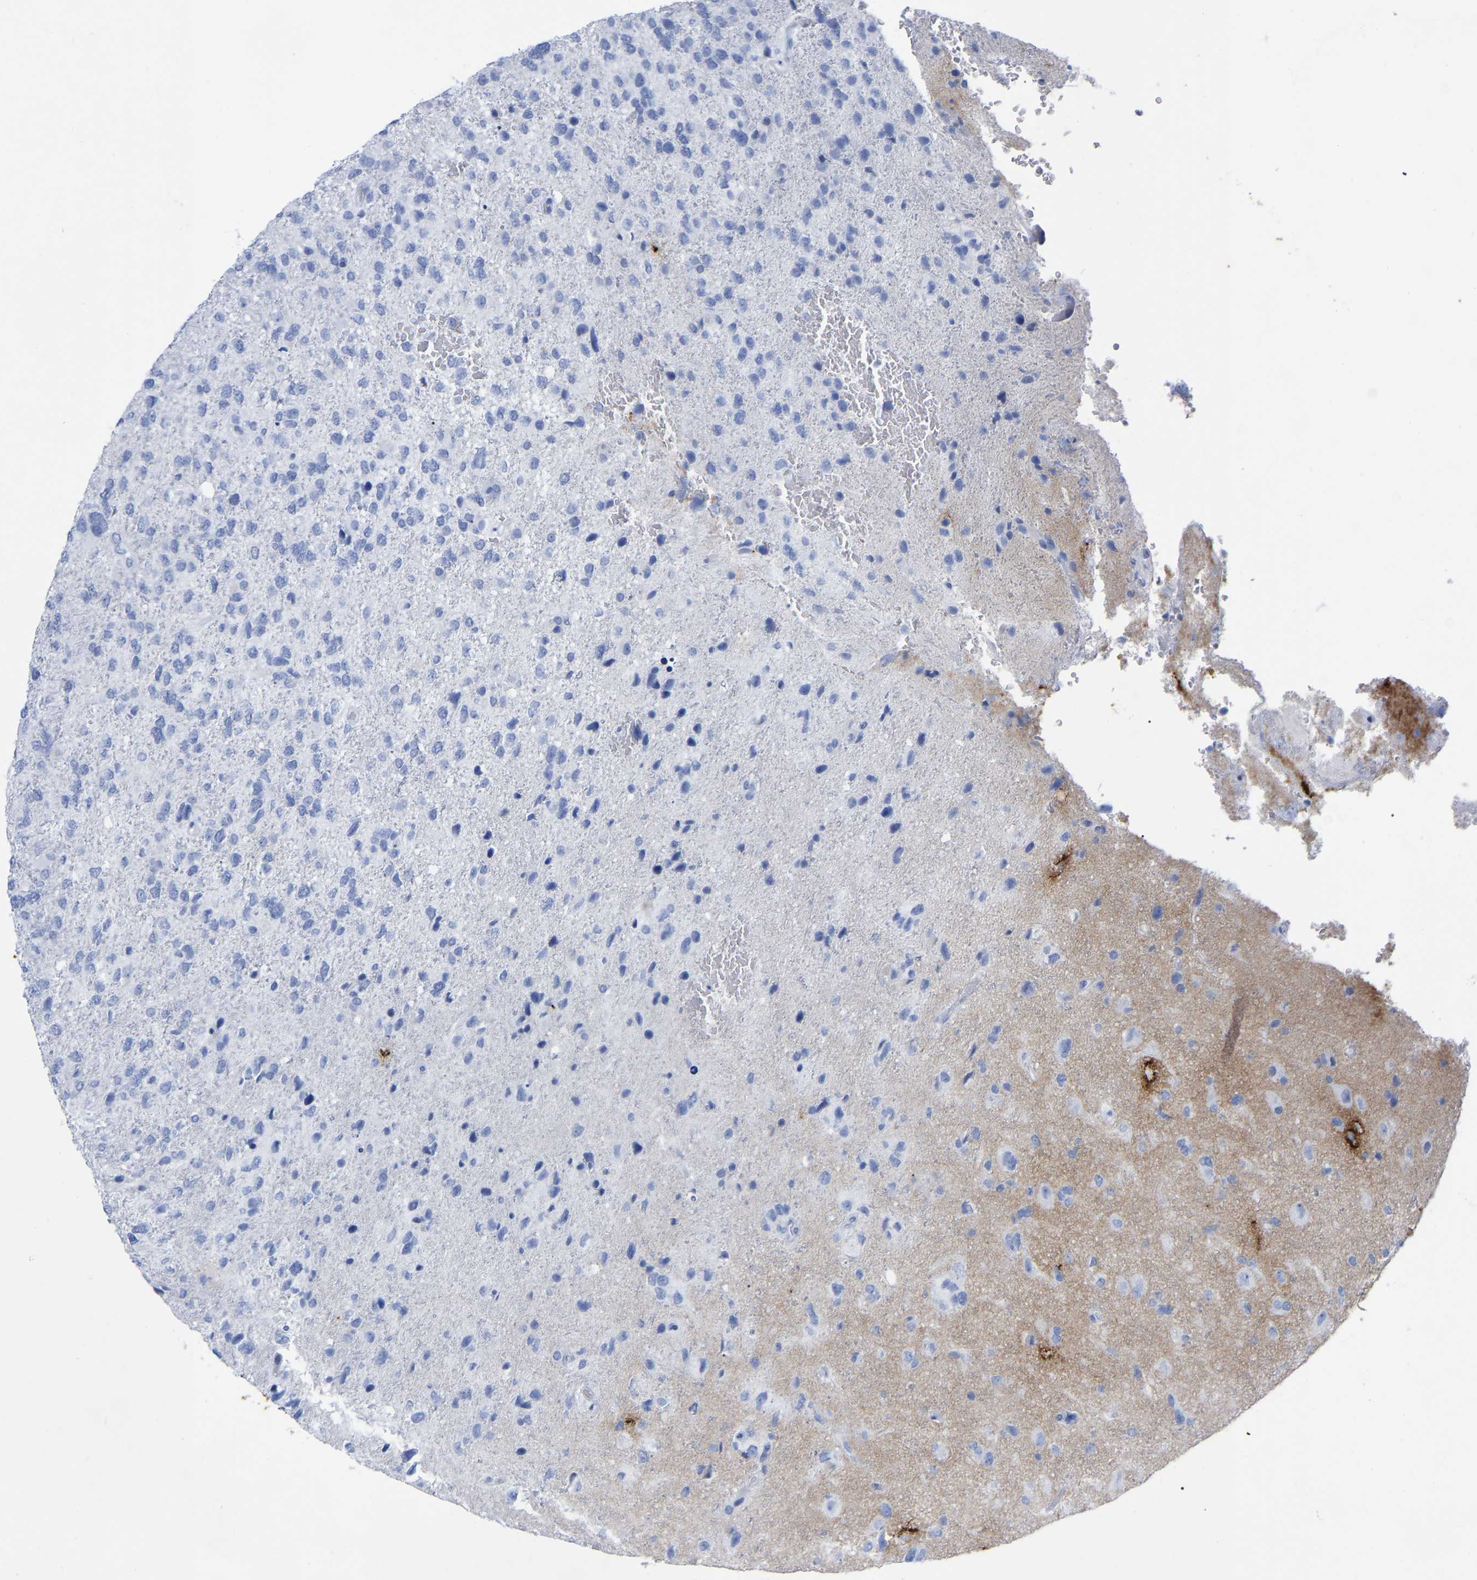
{"staining": {"intensity": "negative", "quantity": "none", "location": "none"}, "tissue": "glioma", "cell_type": "Tumor cells", "image_type": "cancer", "snomed": [{"axis": "morphology", "description": "Glioma, malignant, High grade"}, {"axis": "topography", "description": "Brain"}], "caption": "DAB (3,3'-diaminobenzidine) immunohistochemical staining of glioma displays no significant expression in tumor cells.", "gene": "HAPLN1", "patient": {"sex": "female", "age": 58}}